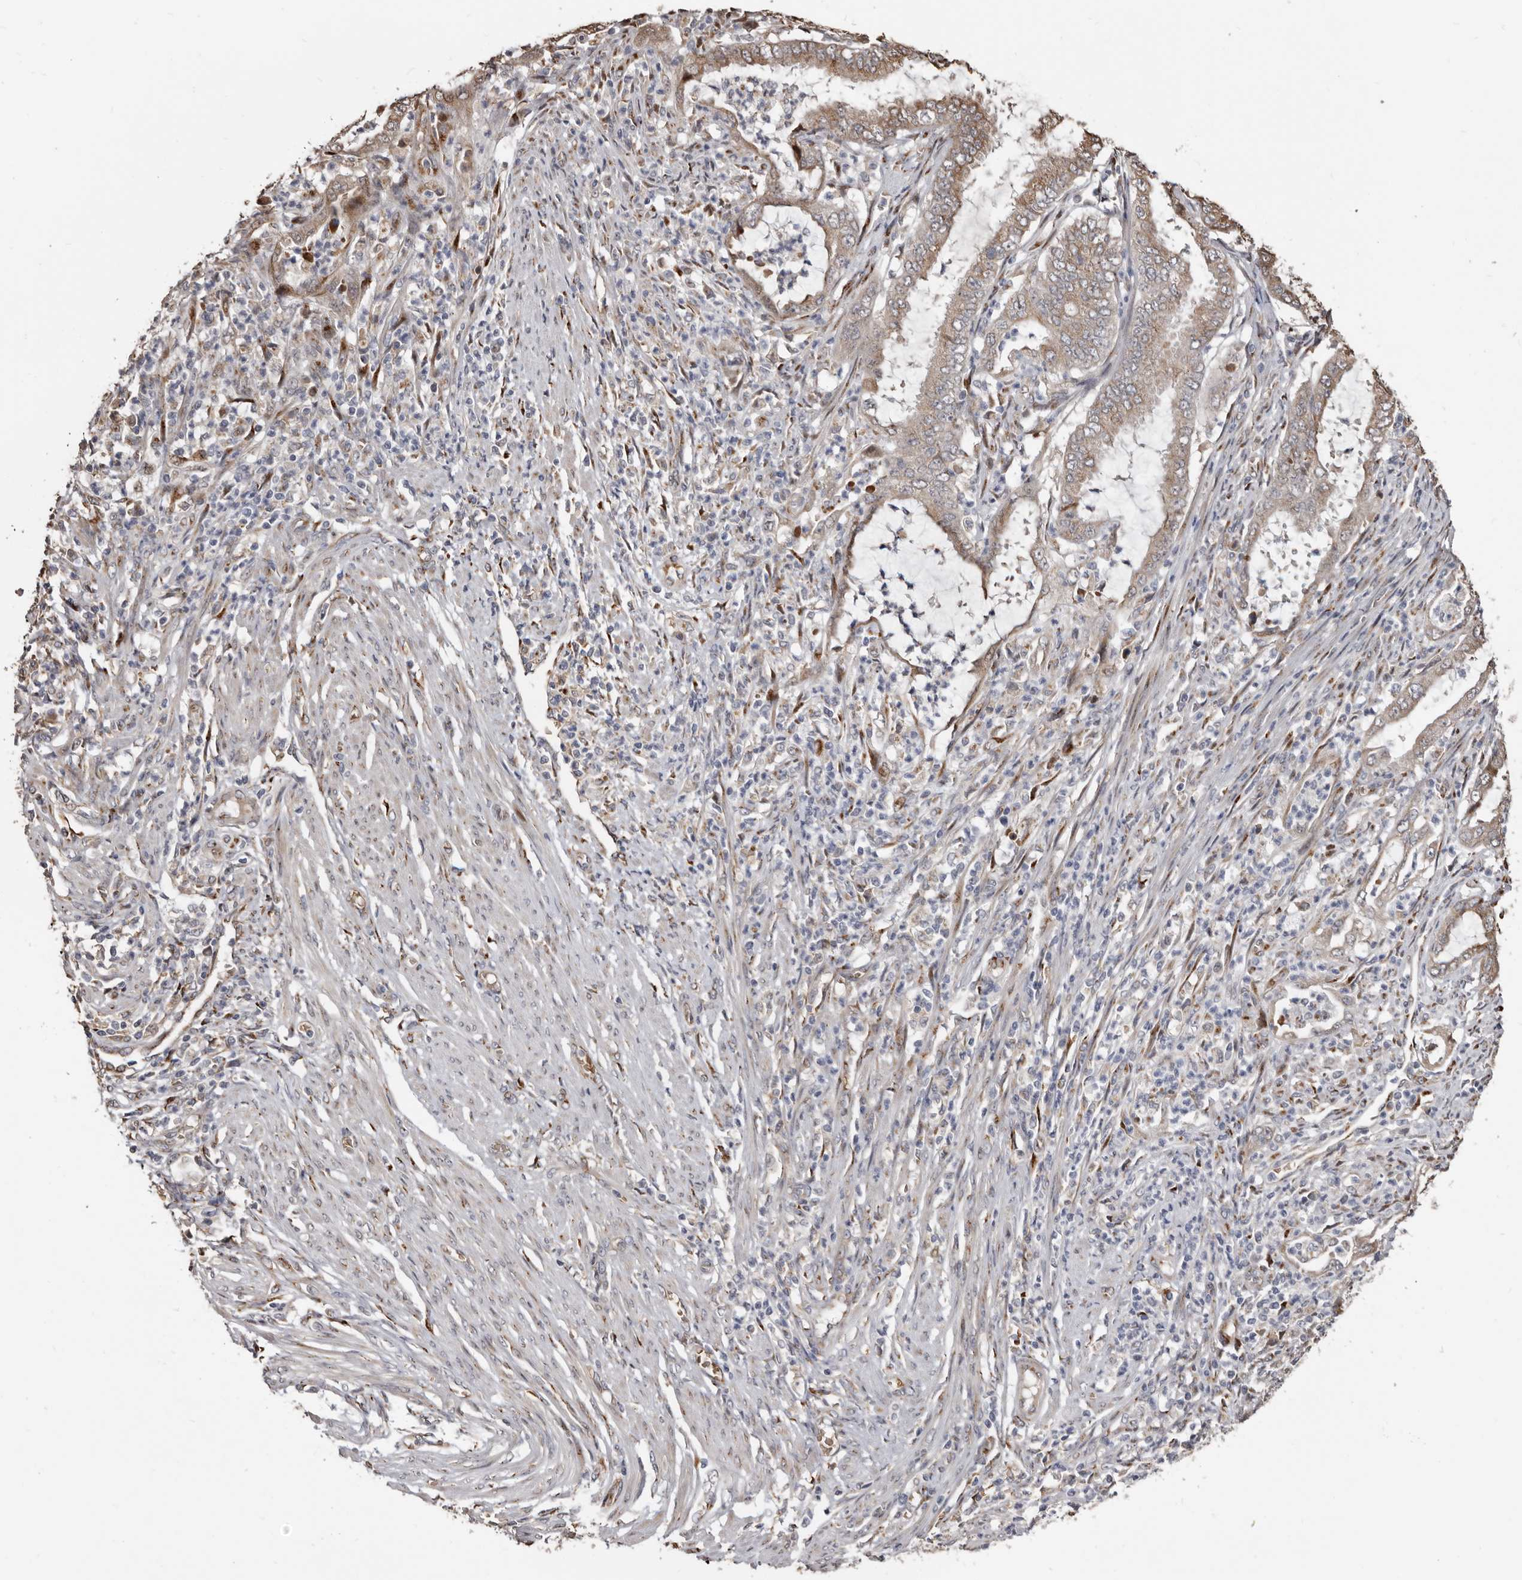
{"staining": {"intensity": "weak", "quantity": ">75%", "location": "cytoplasmic/membranous"}, "tissue": "endometrial cancer", "cell_type": "Tumor cells", "image_type": "cancer", "snomed": [{"axis": "morphology", "description": "Adenocarcinoma, NOS"}, {"axis": "topography", "description": "Endometrium"}], "caption": "IHC micrograph of endometrial adenocarcinoma stained for a protein (brown), which reveals low levels of weak cytoplasmic/membranous positivity in about >75% of tumor cells.", "gene": "ENTREP1", "patient": {"sex": "female", "age": 51}}